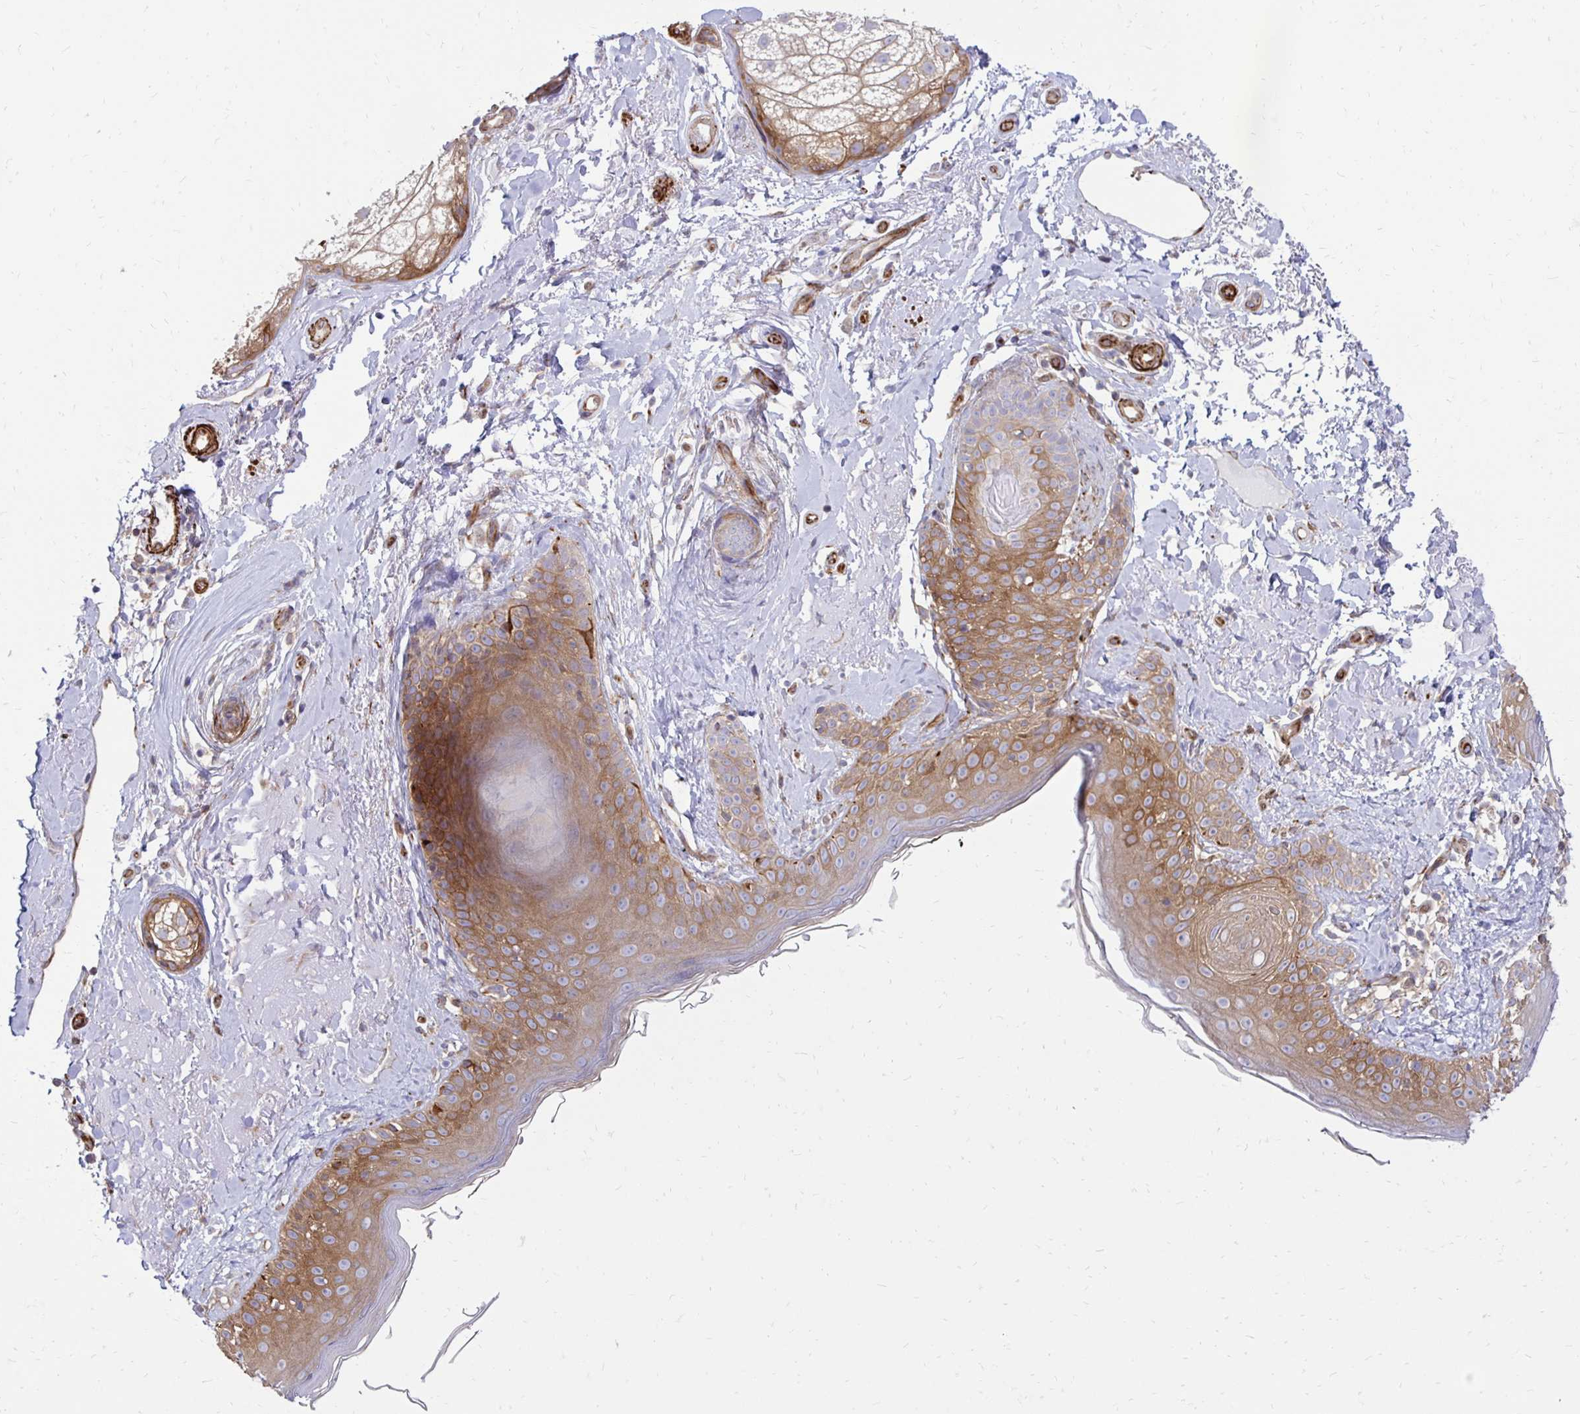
{"staining": {"intensity": "negative", "quantity": "none", "location": "none"}, "tissue": "skin", "cell_type": "Fibroblasts", "image_type": "normal", "snomed": [{"axis": "morphology", "description": "Normal tissue, NOS"}, {"axis": "topography", "description": "Skin"}], "caption": "An IHC image of benign skin is shown. There is no staining in fibroblasts of skin. Nuclei are stained in blue.", "gene": "CTPS1", "patient": {"sex": "male", "age": 73}}